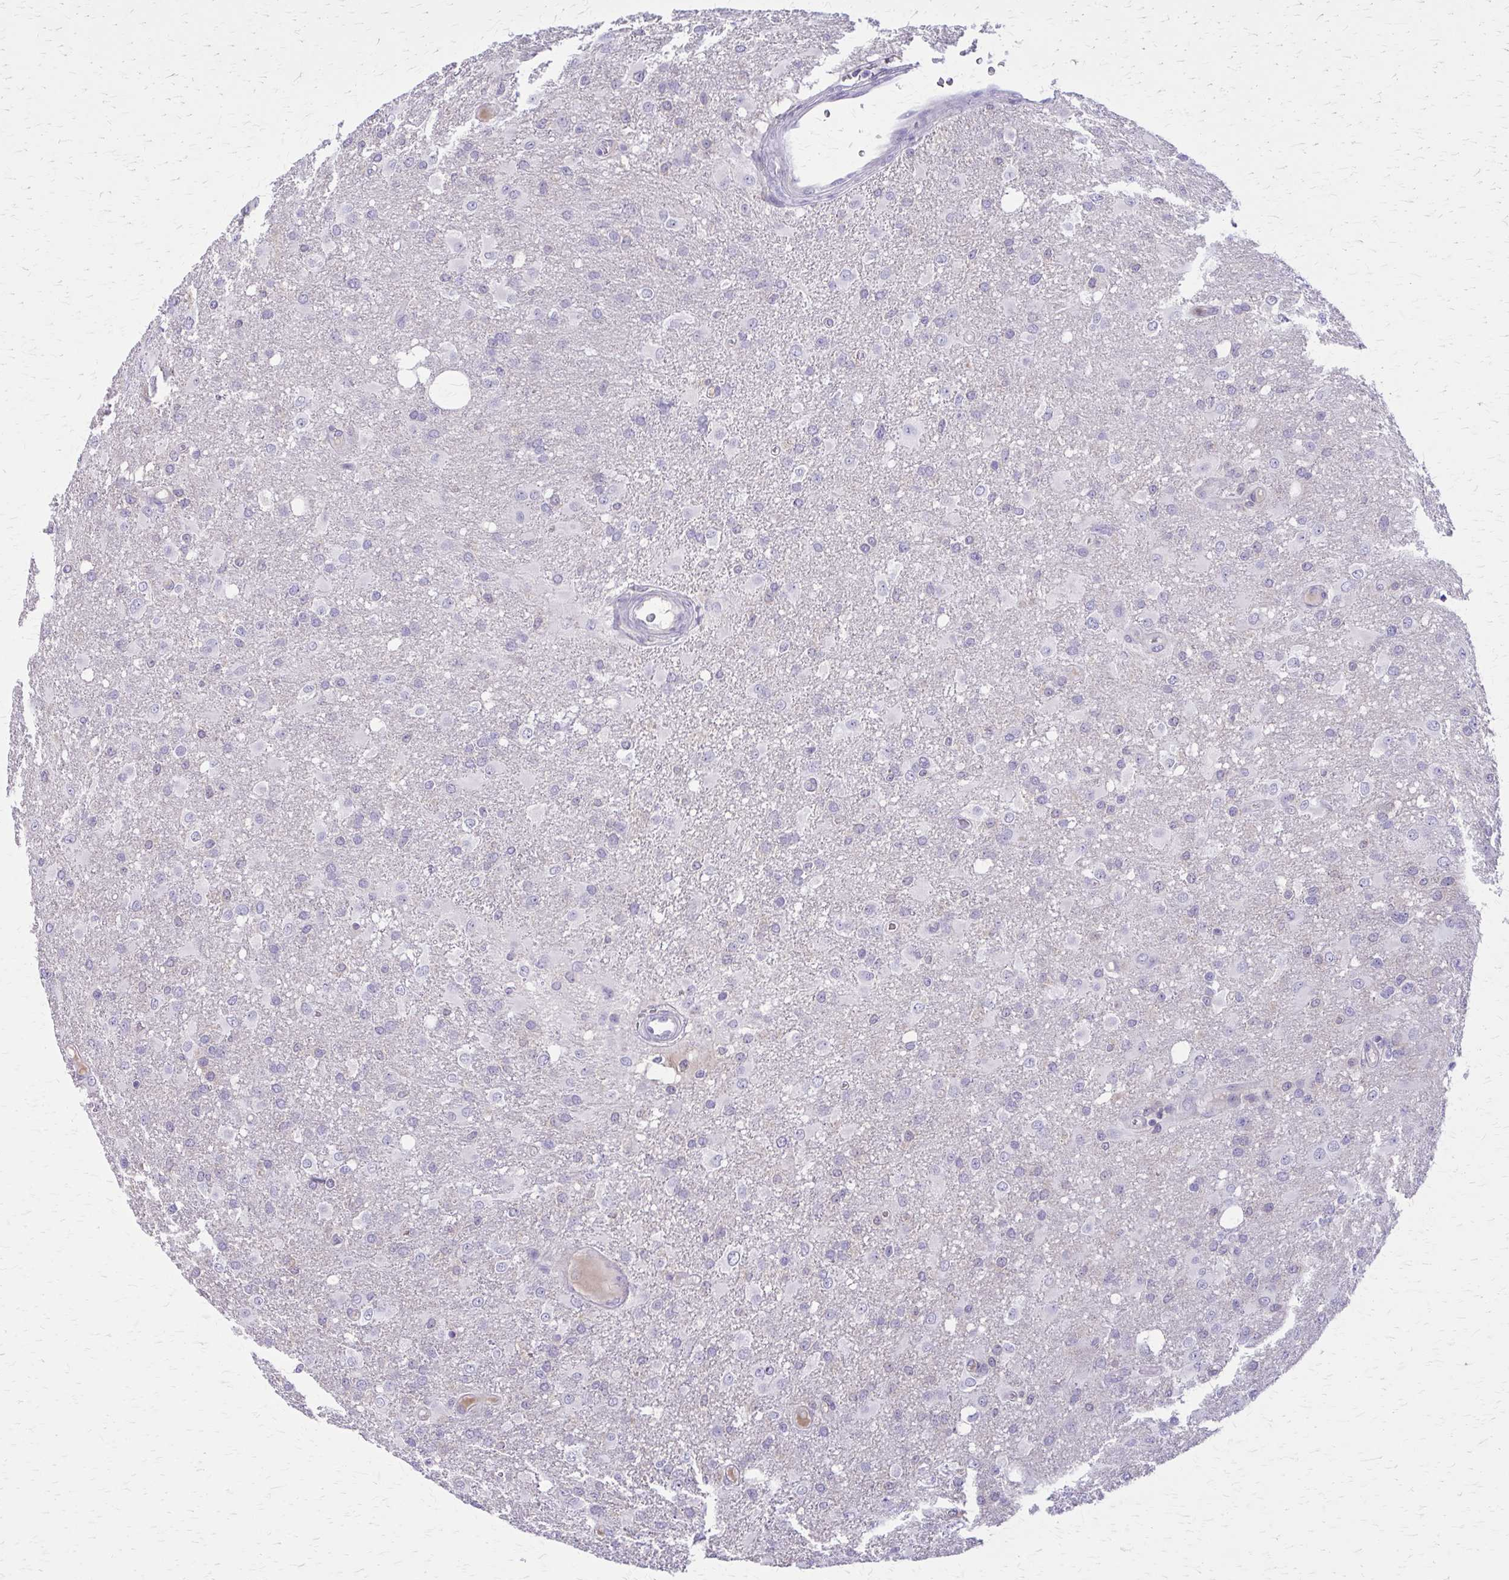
{"staining": {"intensity": "negative", "quantity": "none", "location": "none"}, "tissue": "glioma", "cell_type": "Tumor cells", "image_type": "cancer", "snomed": [{"axis": "morphology", "description": "Glioma, malignant, High grade"}, {"axis": "topography", "description": "Brain"}], "caption": "High magnification brightfield microscopy of malignant high-grade glioma stained with DAB (3,3'-diaminobenzidine) (brown) and counterstained with hematoxylin (blue): tumor cells show no significant expression. Nuclei are stained in blue.", "gene": "NRBF2", "patient": {"sex": "male", "age": 53}}